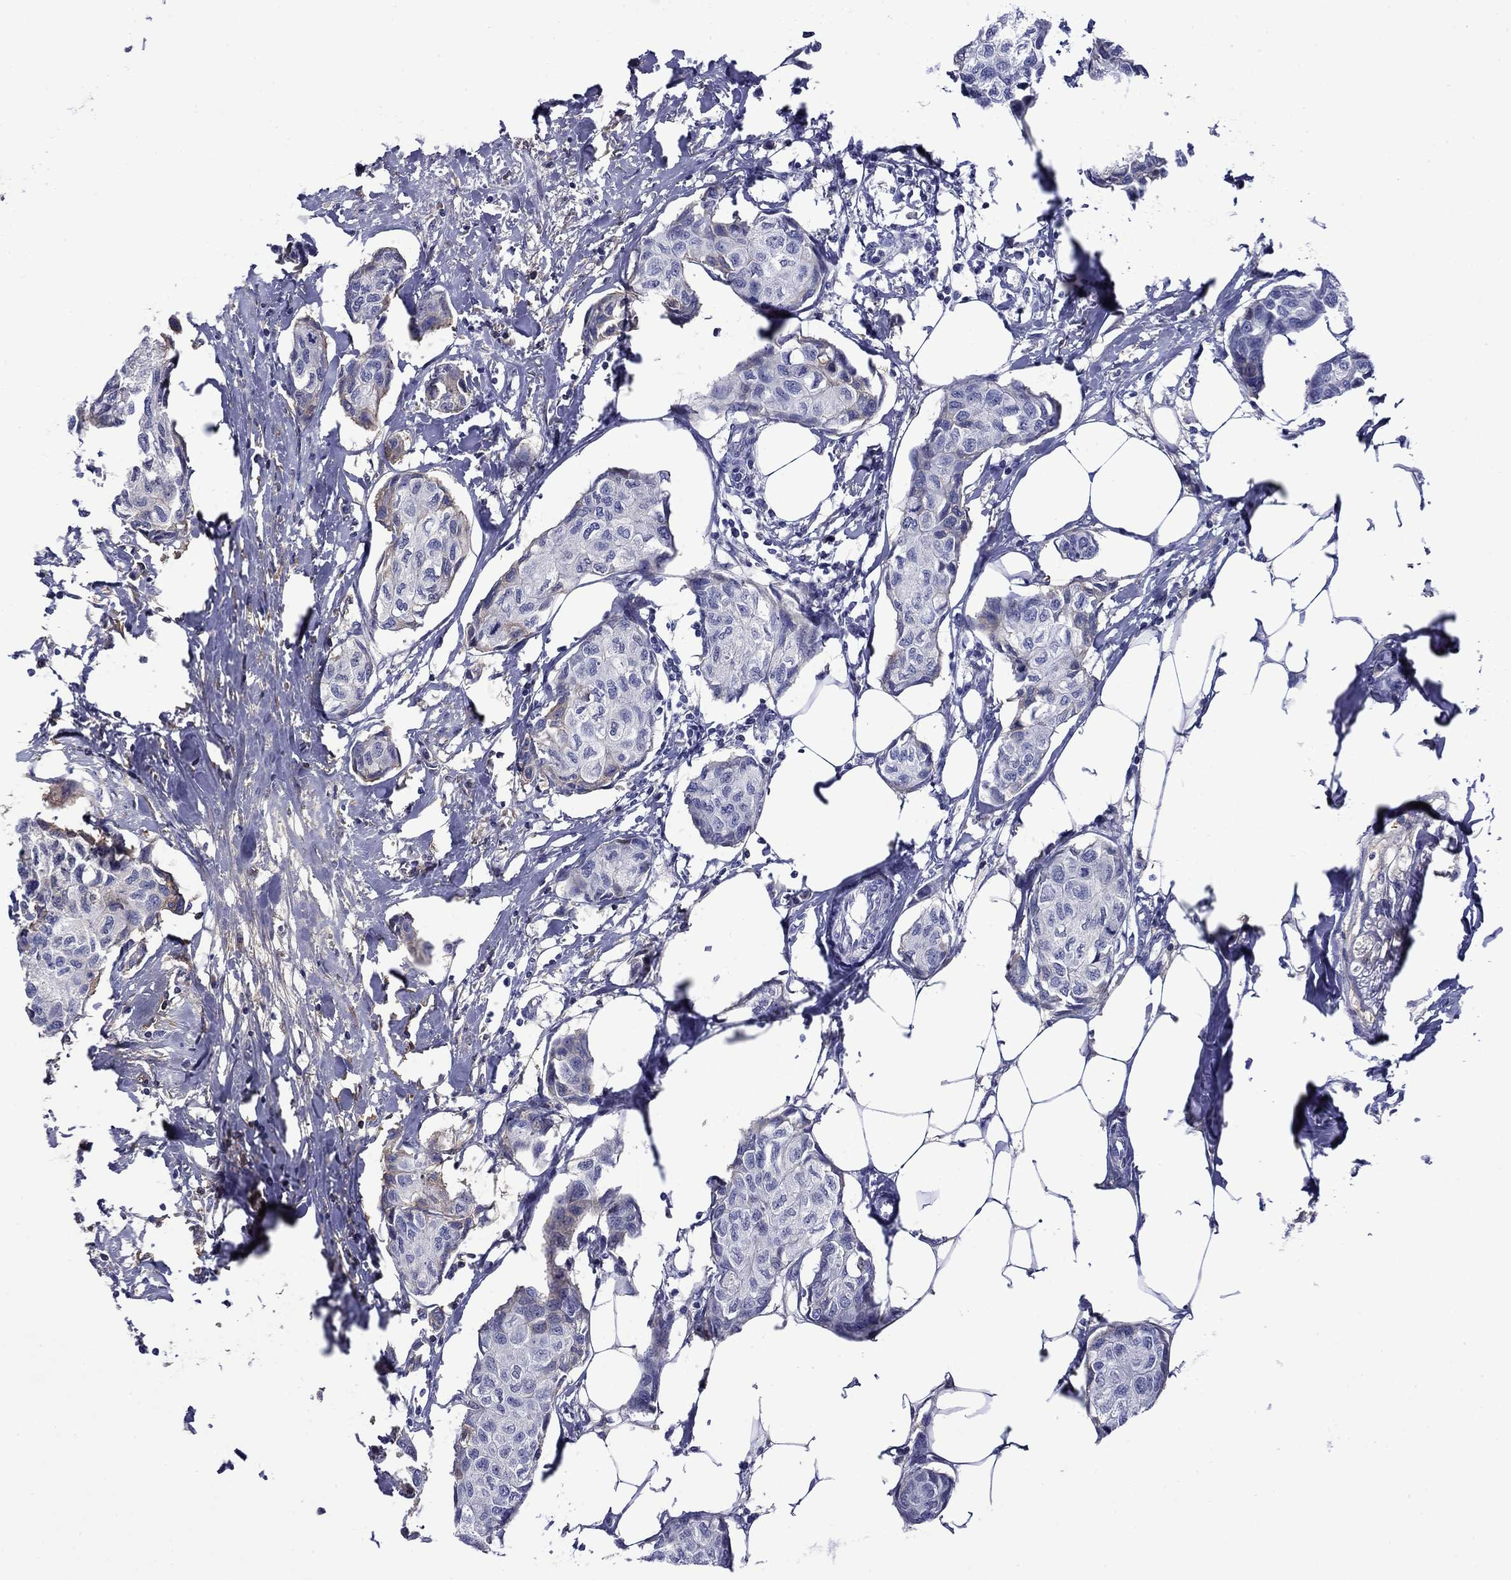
{"staining": {"intensity": "negative", "quantity": "none", "location": "none"}, "tissue": "breast cancer", "cell_type": "Tumor cells", "image_type": "cancer", "snomed": [{"axis": "morphology", "description": "Duct carcinoma"}, {"axis": "topography", "description": "Breast"}], "caption": "Immunohistochemistry micrograph of neoplastic tissue: human breast invasive ductal carcinoma stained with DAB exhibits no significant protein expression in tumor cells. The staining is performed using DAB (3,3'-diaminobenzidine) brown chromogen with nuclei counter-stained in using hematoxylin.", "gene": "APOA2", "patient": {"sex": "female", "age": 80}}